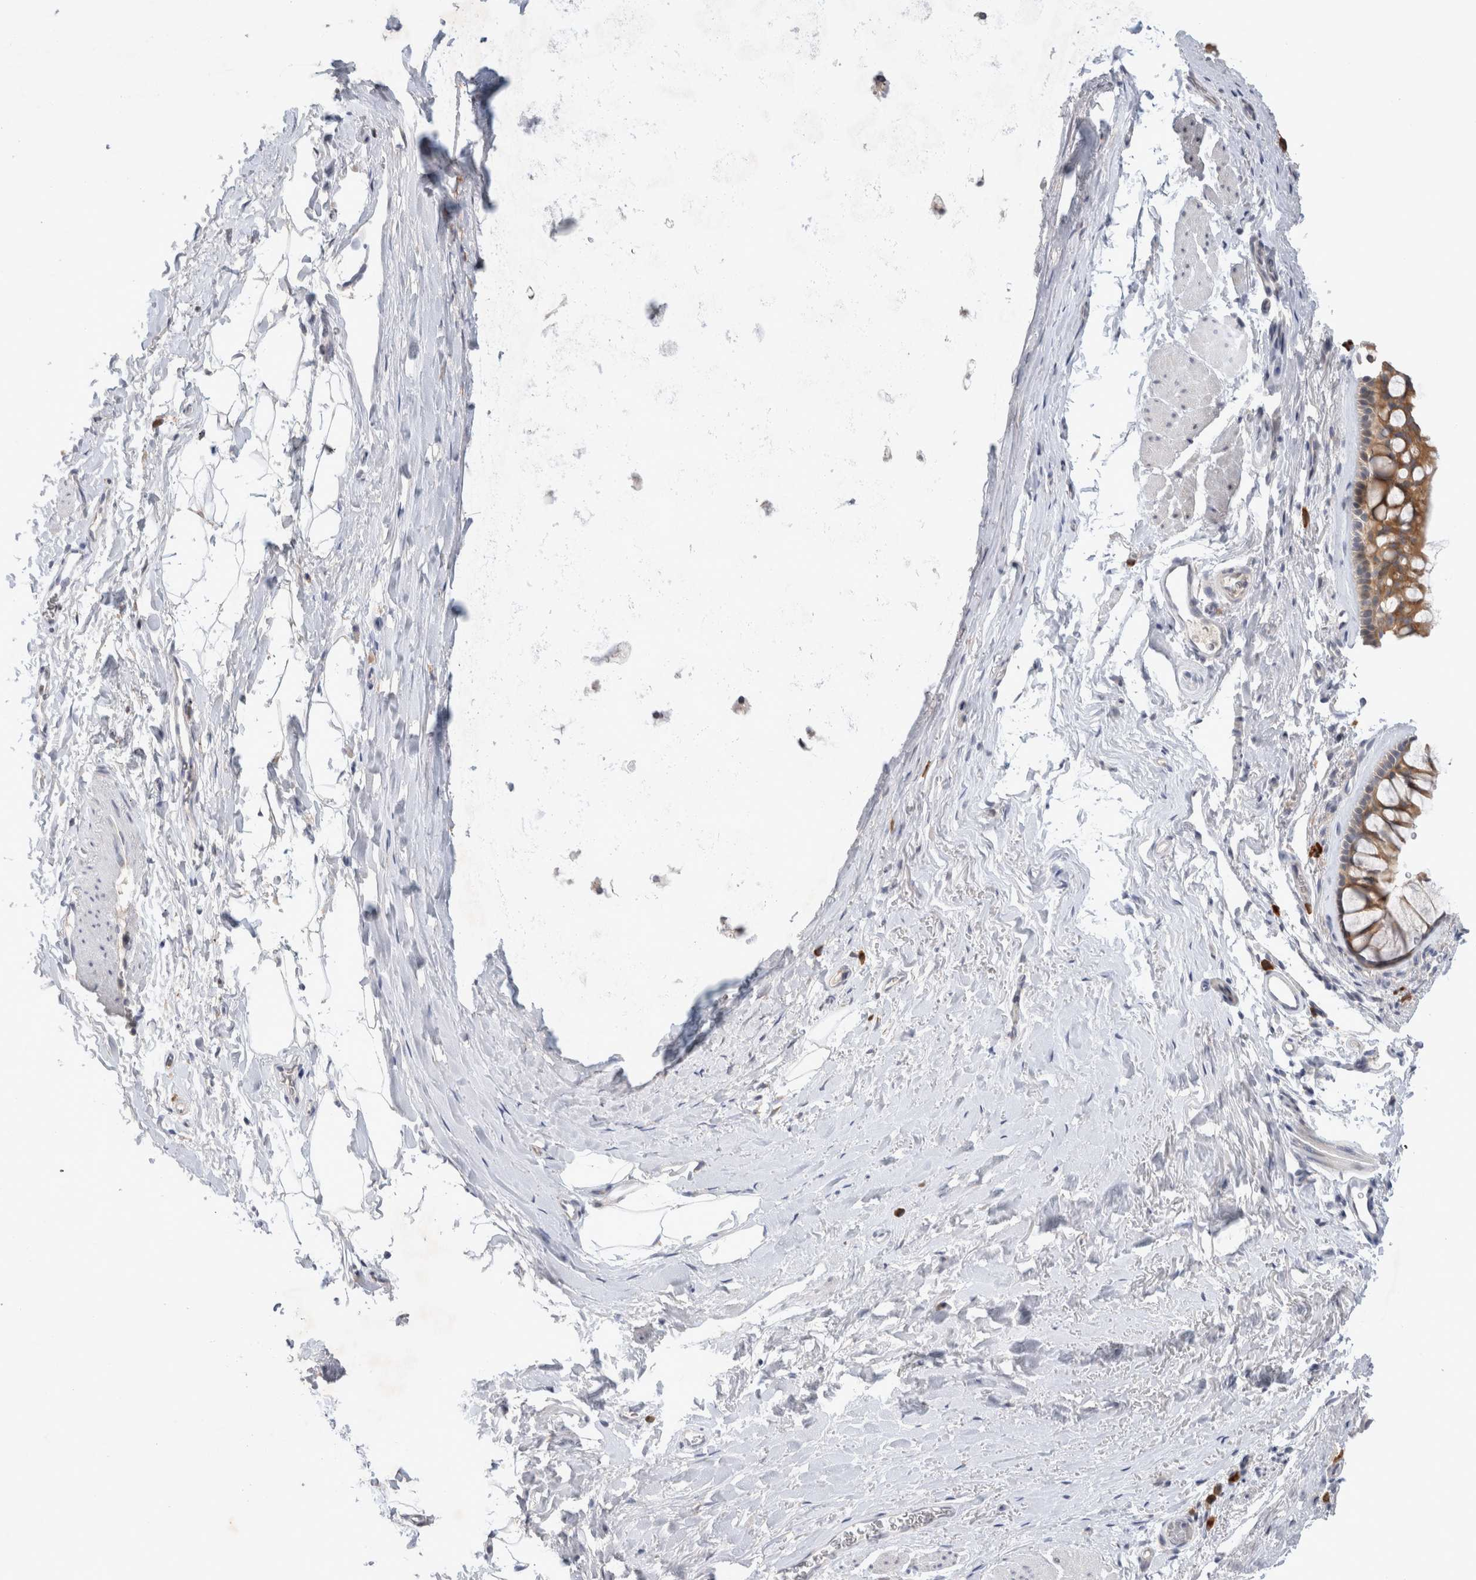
{"staining": {"intensity": "moderate", "quantity": ">75%", "location": "cytoplasmic/membranous"}, "tissue": "bronchus", "cell_type": "Respiratory epithelial cells", "image_type": "normal", "snomed": [{"axis": "morphology", "description": "Normal tissue, NOS"}, {"axis": "topography", "description": "Cartilage tissue"}, {"axis": "topography", "description": "Bronchus"}], "caption": "Approximately >75% of respiratory epithelial cells in unremarkable human bronchus display moderate cytoplasmic/membranous protein expression as visualized by brown immunohistochemical staining.", "gene": "NEDD4L", "patient": {"sex": "female", "age": 53}}